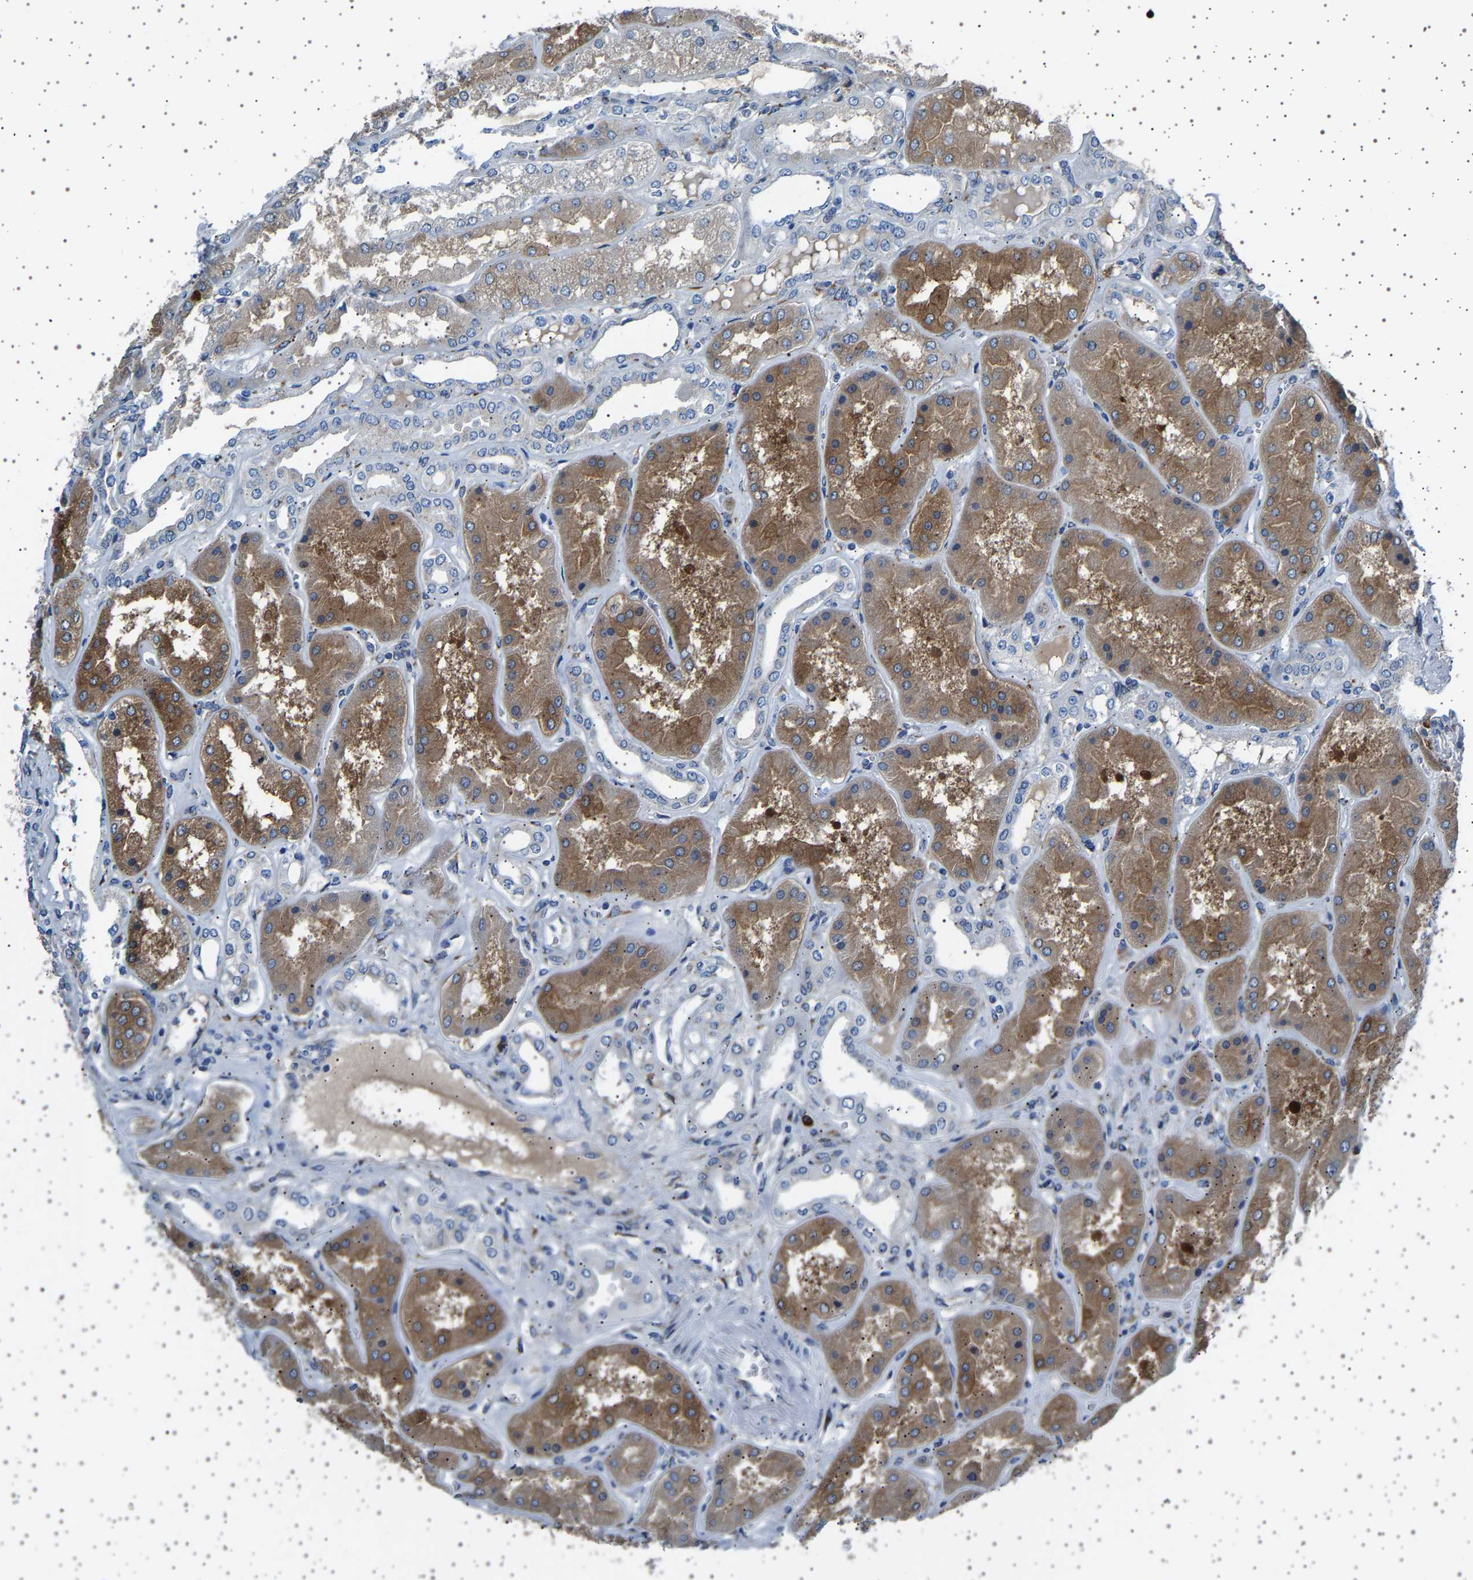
{"staining": {"intensity": "weak", "quantity": "25%-75%", "location": "cytoplasmic/membranous"}, "tissue": "kidney", "cell_type": "Cells in glomeruli", "image_type": "normal", "snomed": [{"axis": "morphology", "description": "Normal tissue, NOS"}, {"axis": "topography", "description": "Kidney"}], "caption": "IHC micrograph of benign human kidney stained for a protein (brown), which shows low levels of weak cytoplasmic/membranous expression in about 25%-75% of cells in glomeruli.", "gene": "FTCD", "patient": {"sex": "female", "age": 56}}